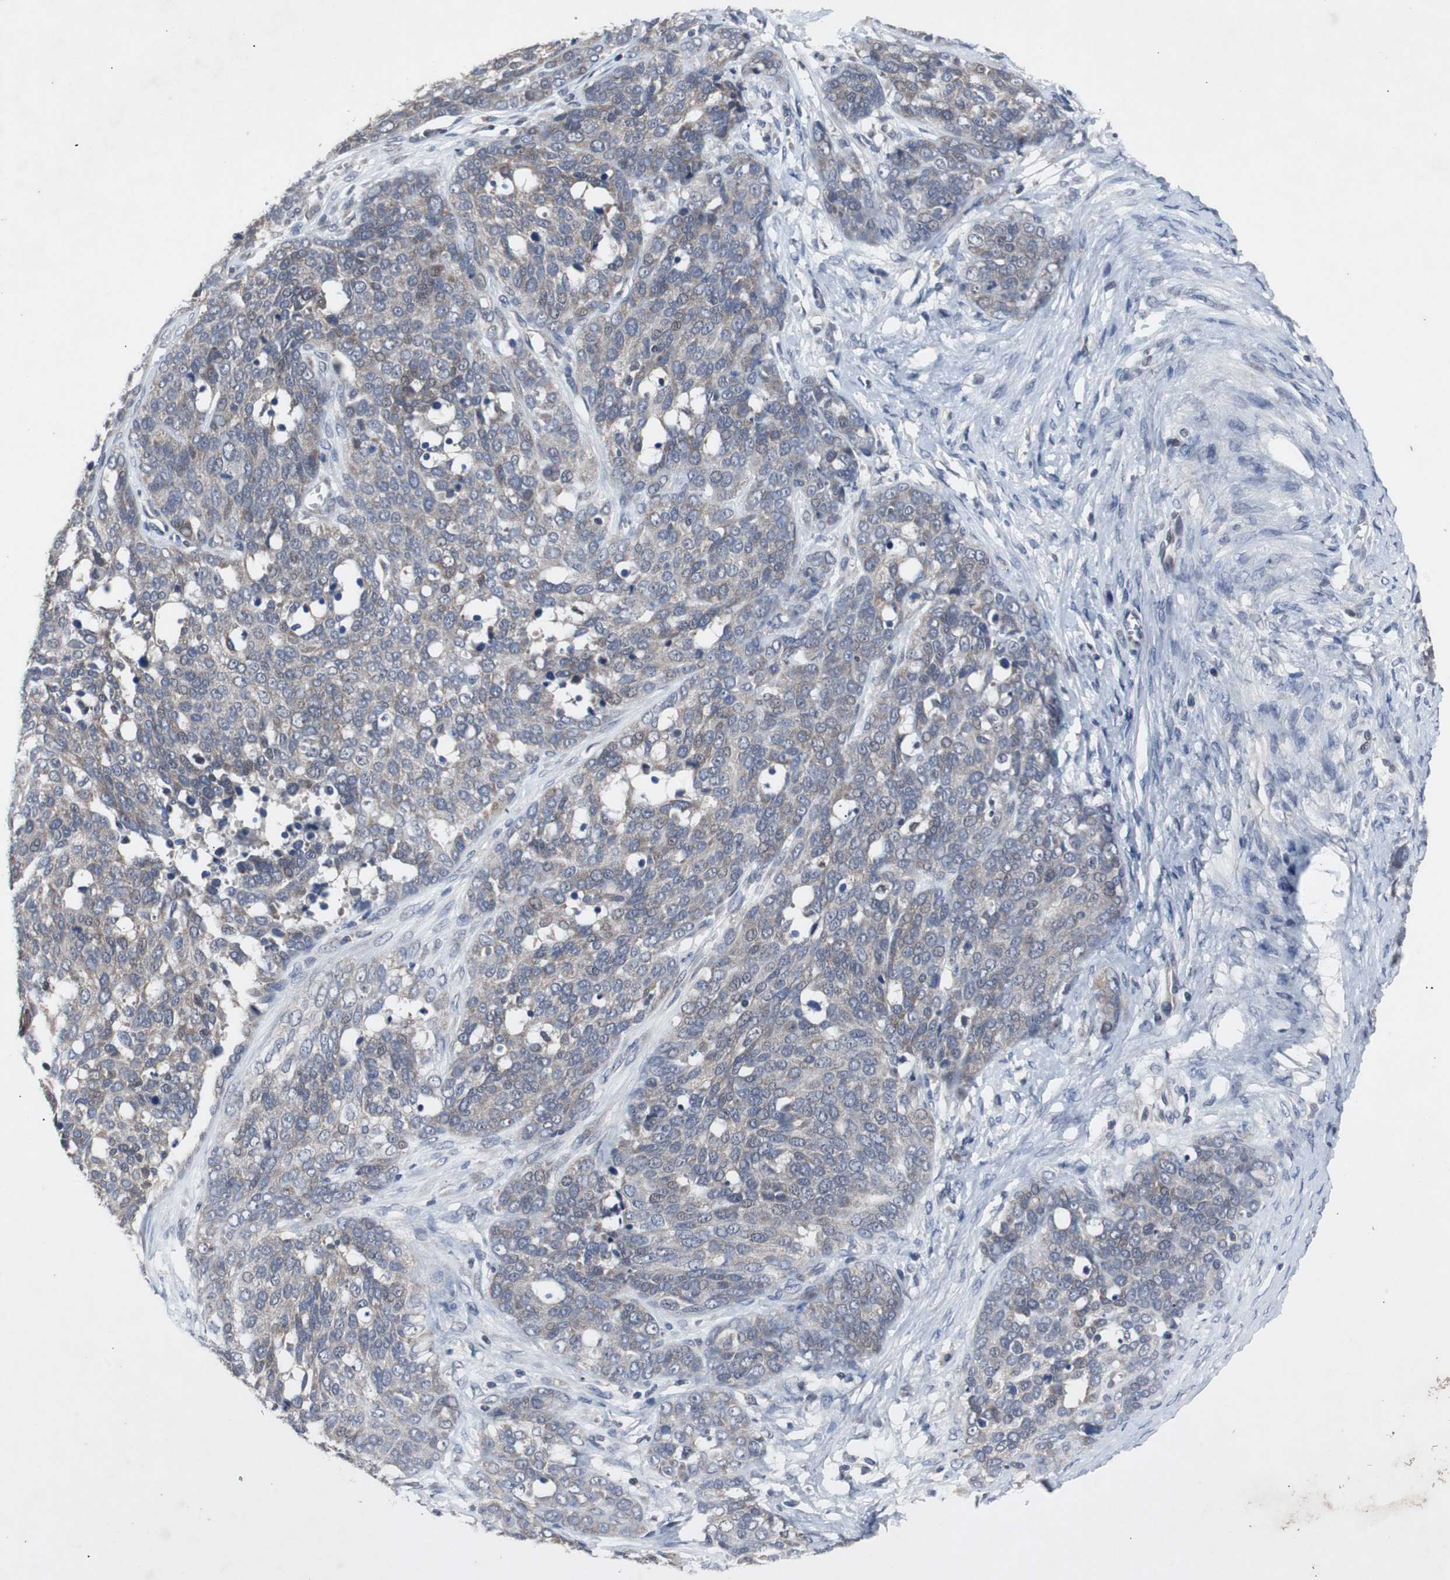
{"staining": {"intensity": "weak", "quantity": ">75%", "location": "cytoplasmic/membranous"}, "tissue": "ovarian cancer", "cell_type": "Tumor cells", "image_type": "cancer", "snomed": [{"axis": "morphology", "description": "Cystadenocarcinoma, serous, NOS"}, {"axis": "topography", "description": "Ovary"}], "caption": "Ovarian cancer stained for a protein (brown) demonstrates weak cytoplasmic/membranous positive staining in approximately >75% of tumor cells.", "gene": "RBM47", "patient": {"sex": "female", "age": 44}}